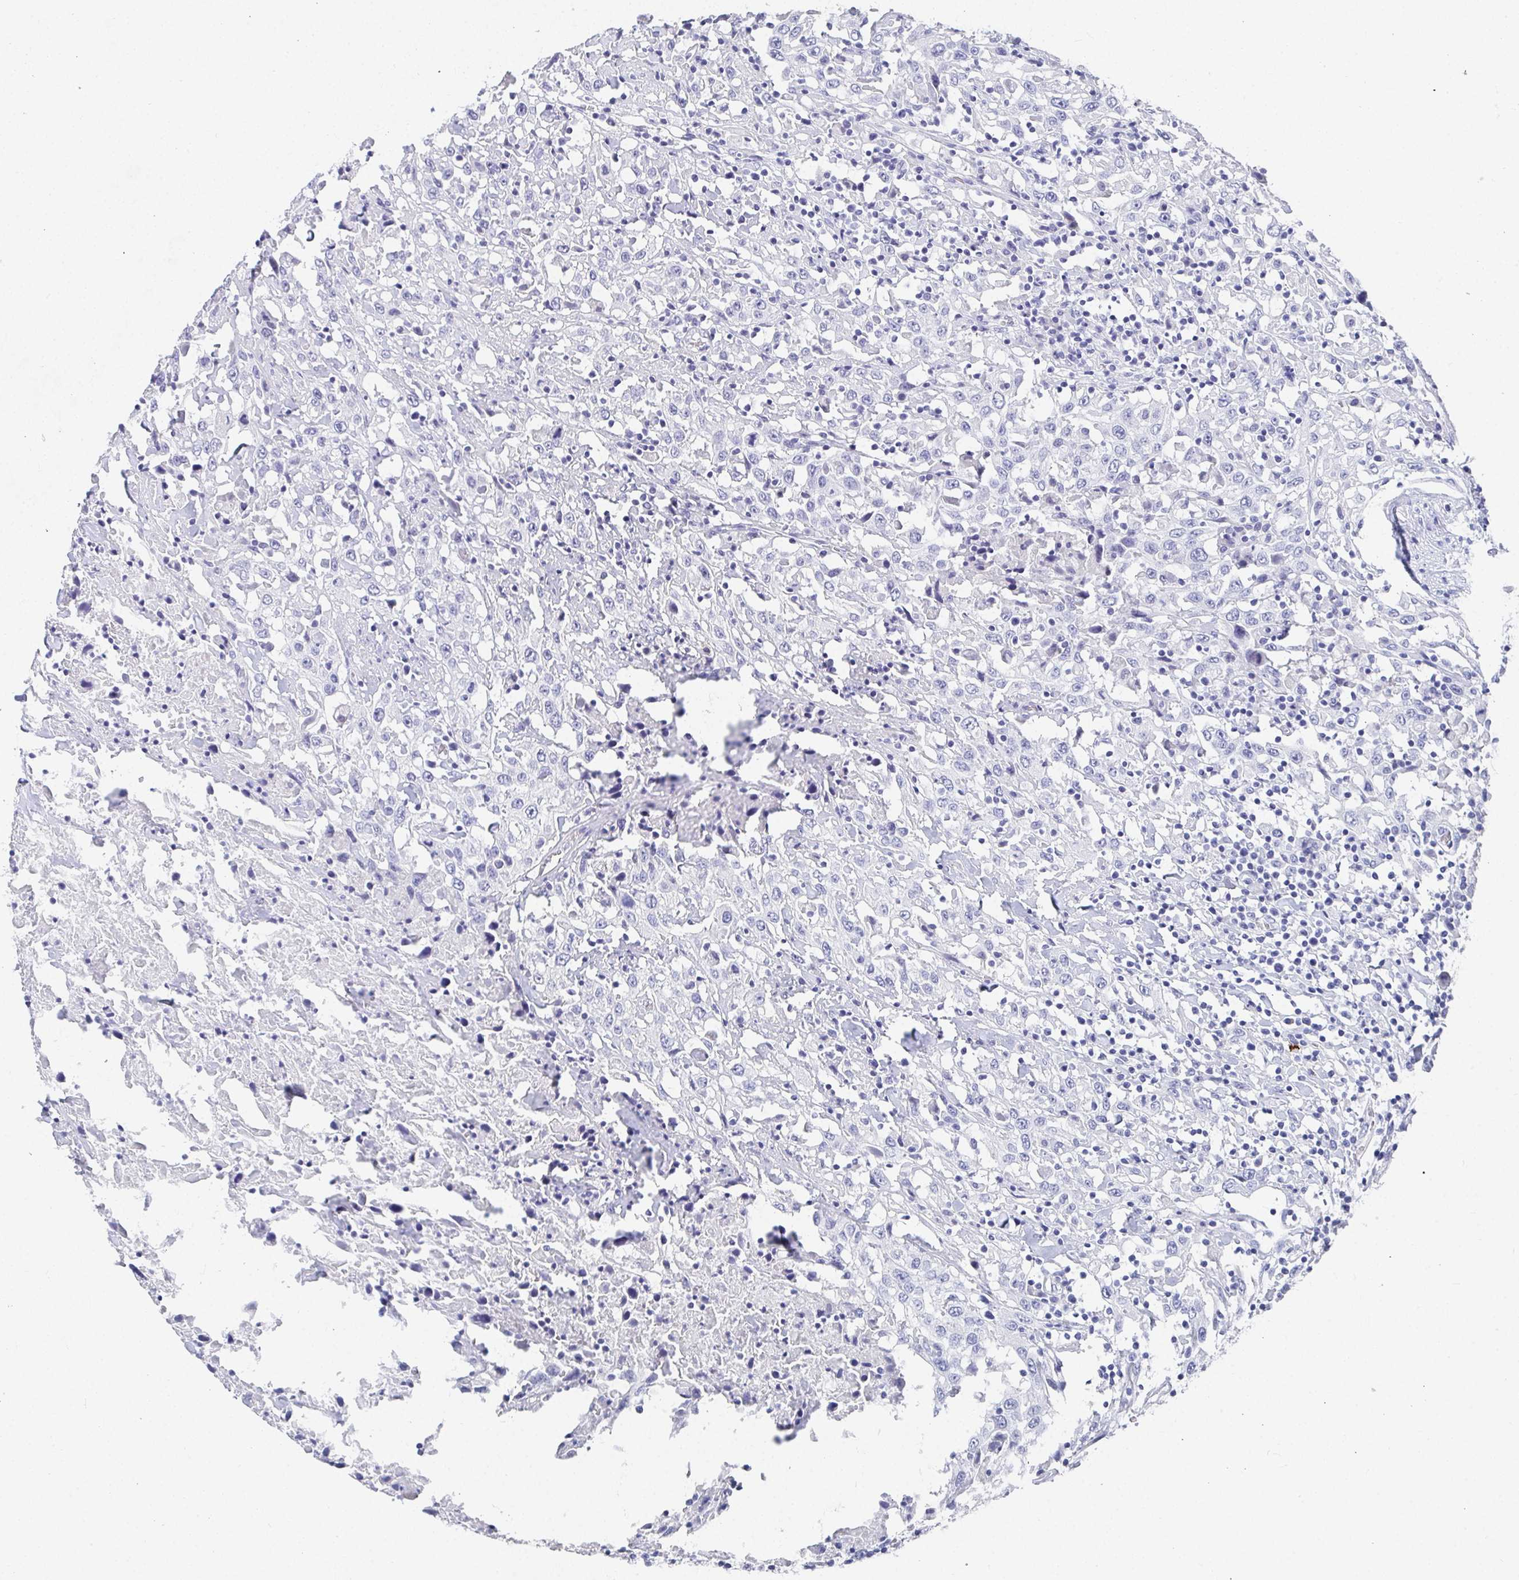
{"staining": {"intensity": "negative", "quantity": "none", "location": "none"}, "tissue": "urothelial cancer", "cell_type": "Tumor cells", "image_type": "cancer", "snomed": [{"axis": "morphology", "description": "Urothelial carcinoma, High grade"}, {"axis": "topography", "description": "Urinary bladder"}], "caption": "High magnification brightfield microscopy of urothelial cancer stained with DAB (3,3'-diaminobenzidine) (brown) and counterstained with hematoxylin (blue): tumor cells show no significant staining.", "gene": "GRIA1", "patient": {"sex": "male", "age": 61}}